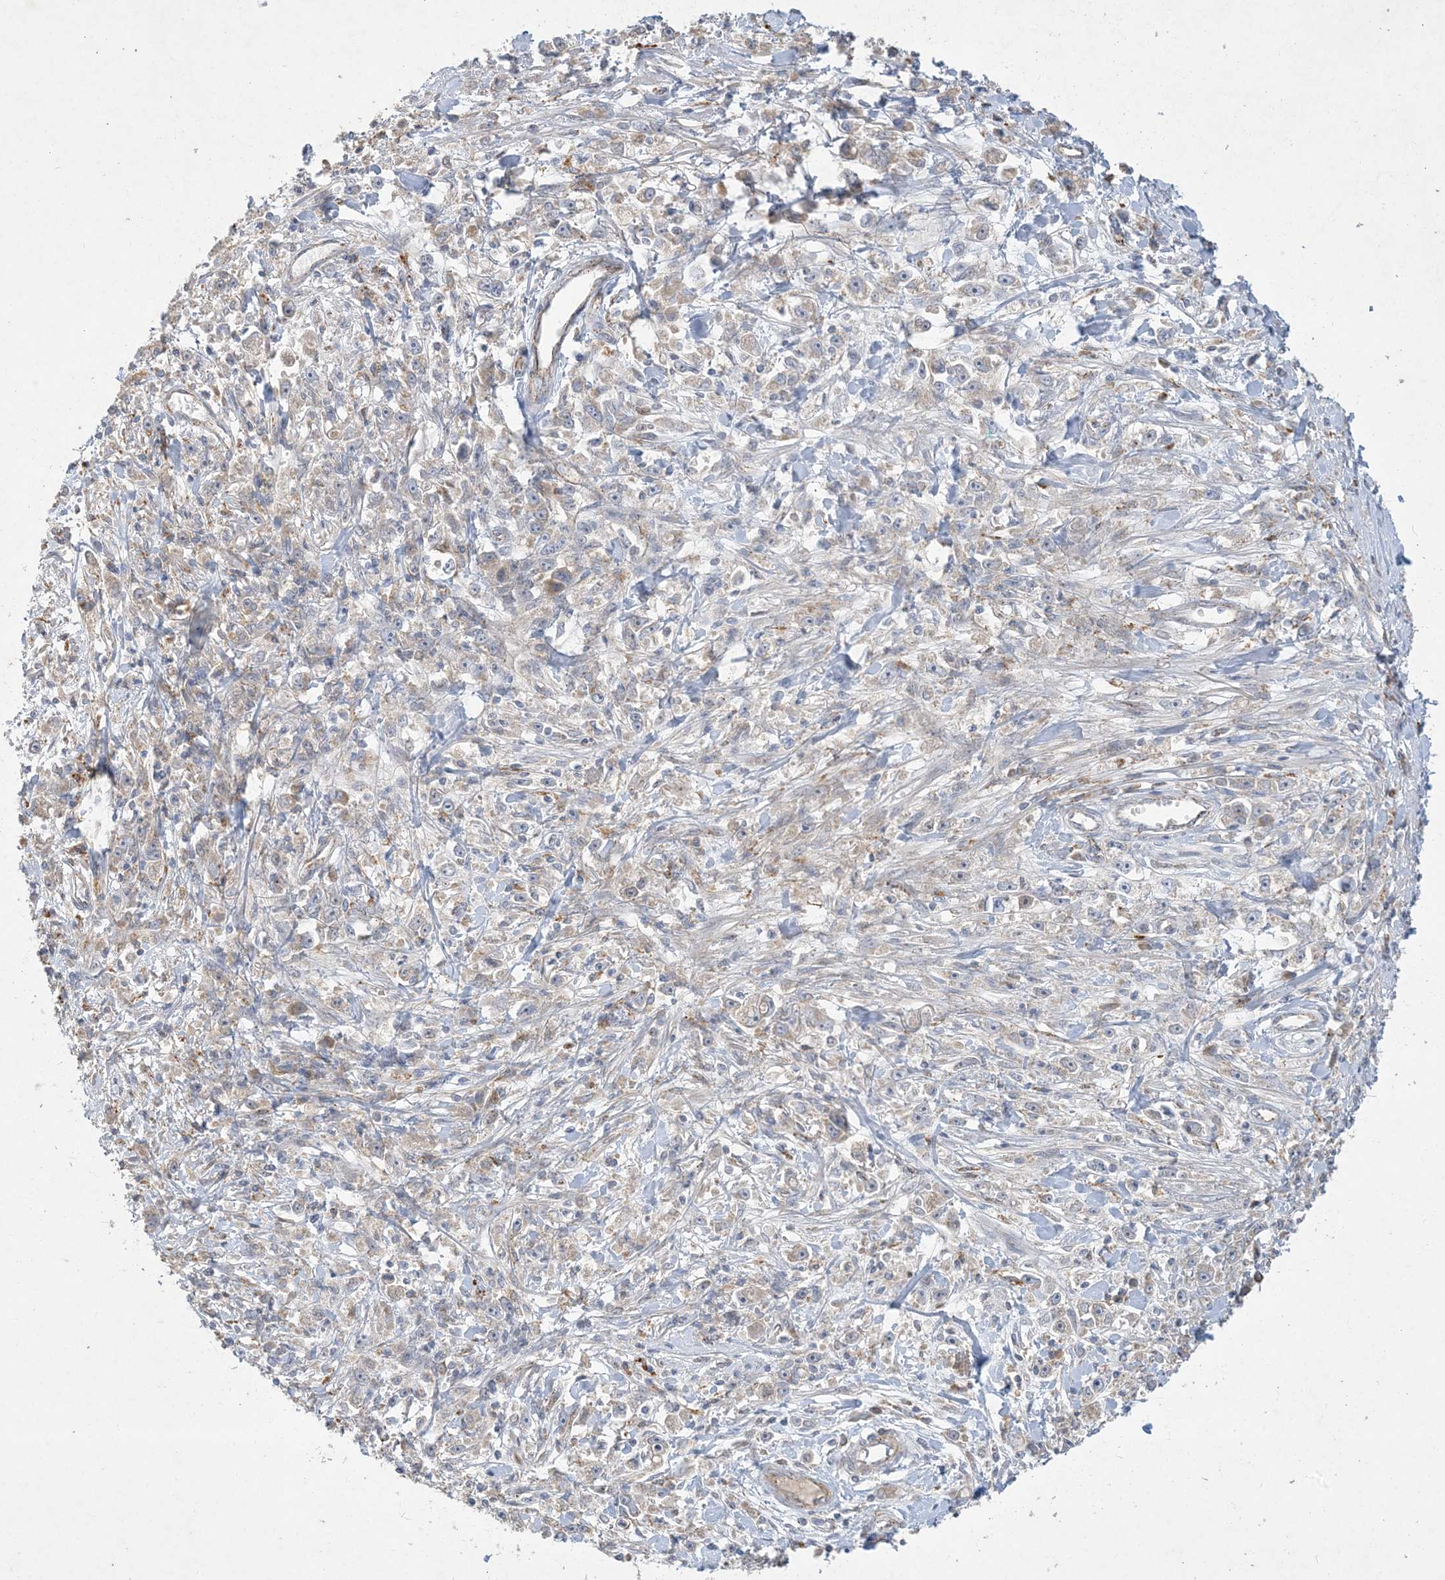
{"staining": {"intensity": "weak", "quantity": "<25%", "location": "cytoplasmic/membranous"}, "tissue": "stomach cancer", "cell_type": "Tumor cells", "image_type": "cancer", "snomed": [{"axis": "morphology", "description": "Adenocarcinoma, NOS"}, {"axis": "topography", "description": "Stomach"}], "caption": "Photomicrograph shows no significant protein staining in tumor cells of stomach cancer.", "gene": "MRPS18A", "patient": {"sex": "female", "age": 59}}